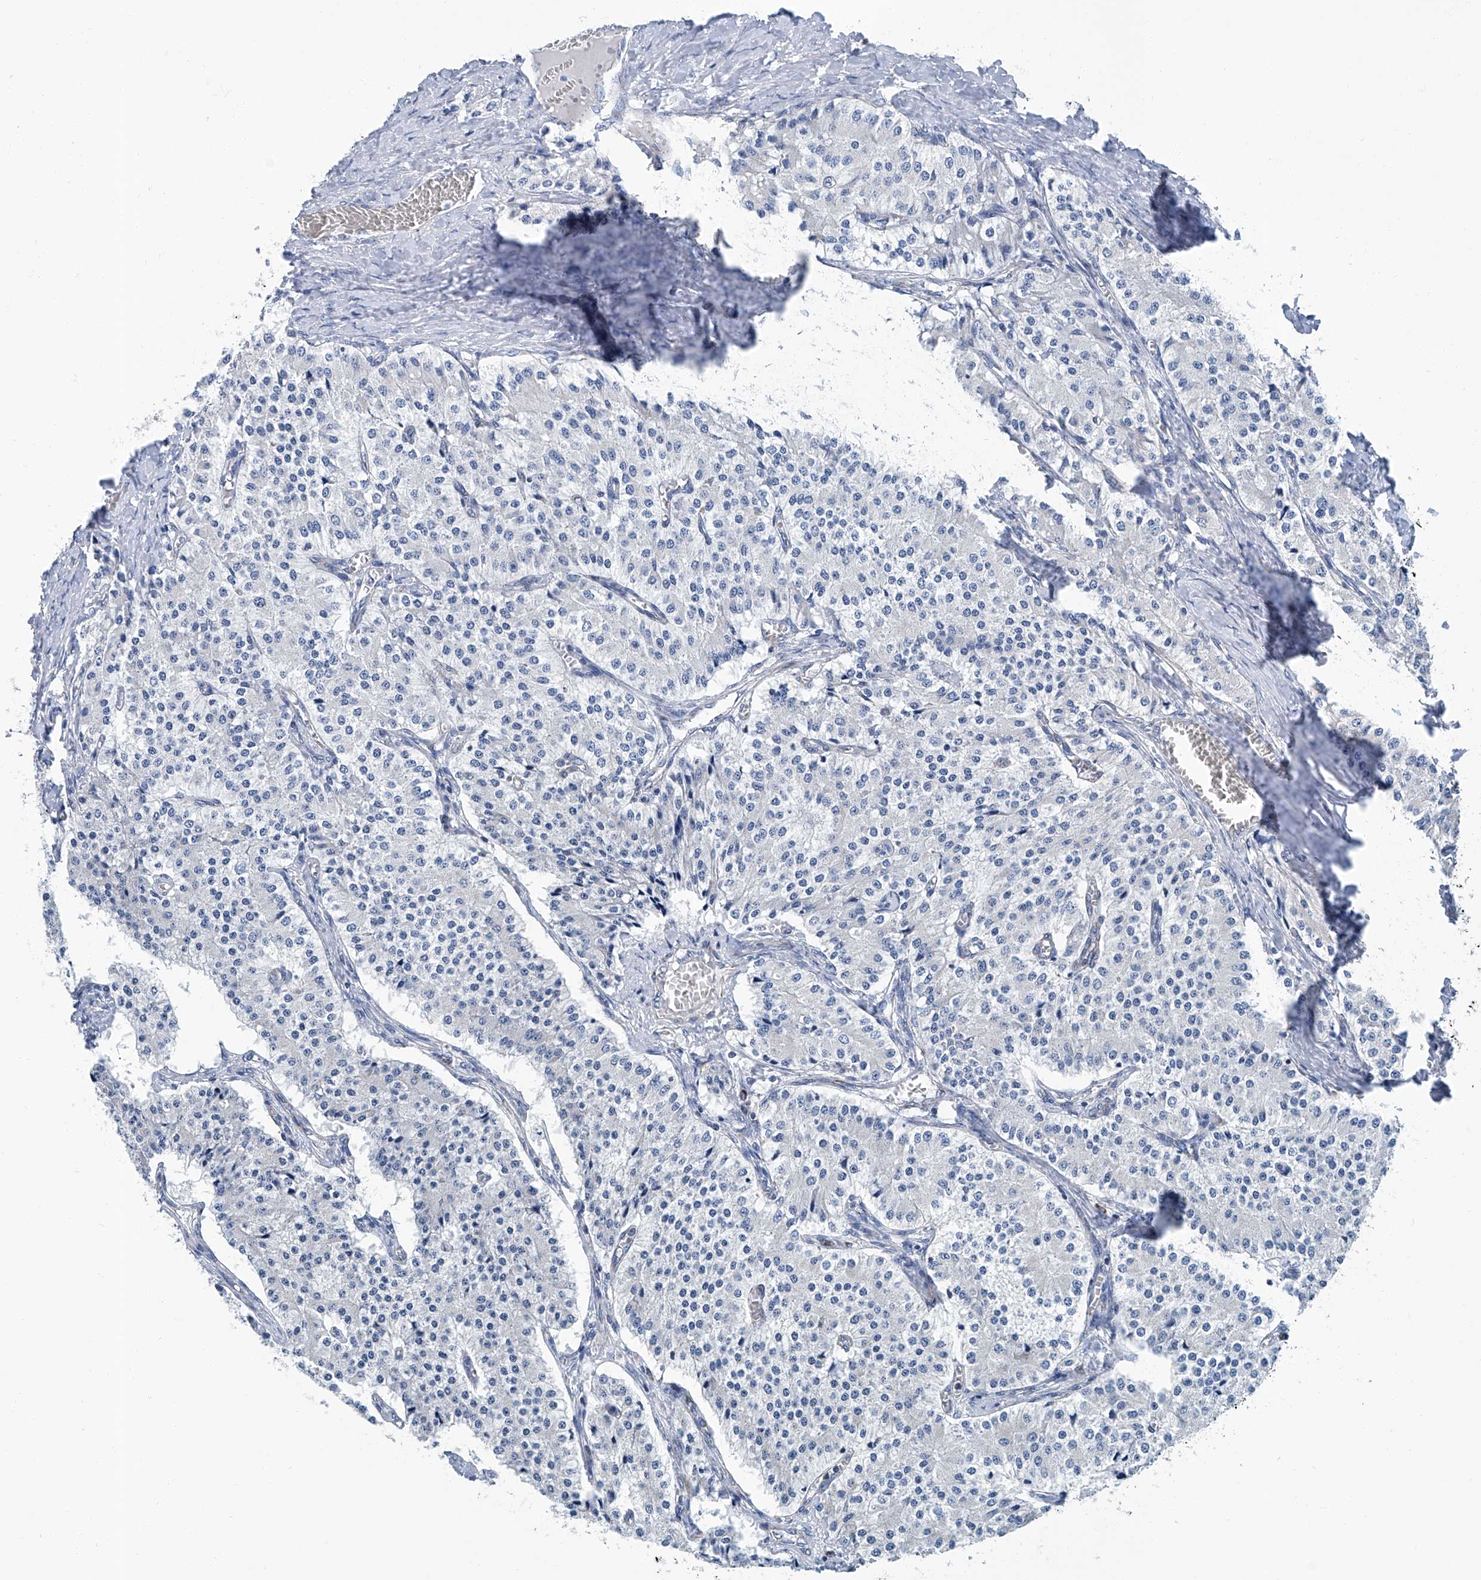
{"staining": {"intensity": "negative", "quantity": "none", "location": "none"}, "tissue": "carcinoid", "cell_type": "Tumor cells", "image_type": "cancer", "snomed": [{"axis": "morphology", "description": "Carcinoid, malignant, NOS"}, {"axis": "topography", "description": "Colon"}], "caption": "Immunohistochemistry (IHC) histopathology image of human carcinoid (malignant) stained for a protein (brown), which exhibits no expression in tumor cells.", "gene": "MT-ND1", "patient": {"sex": "female", "age": 52}}